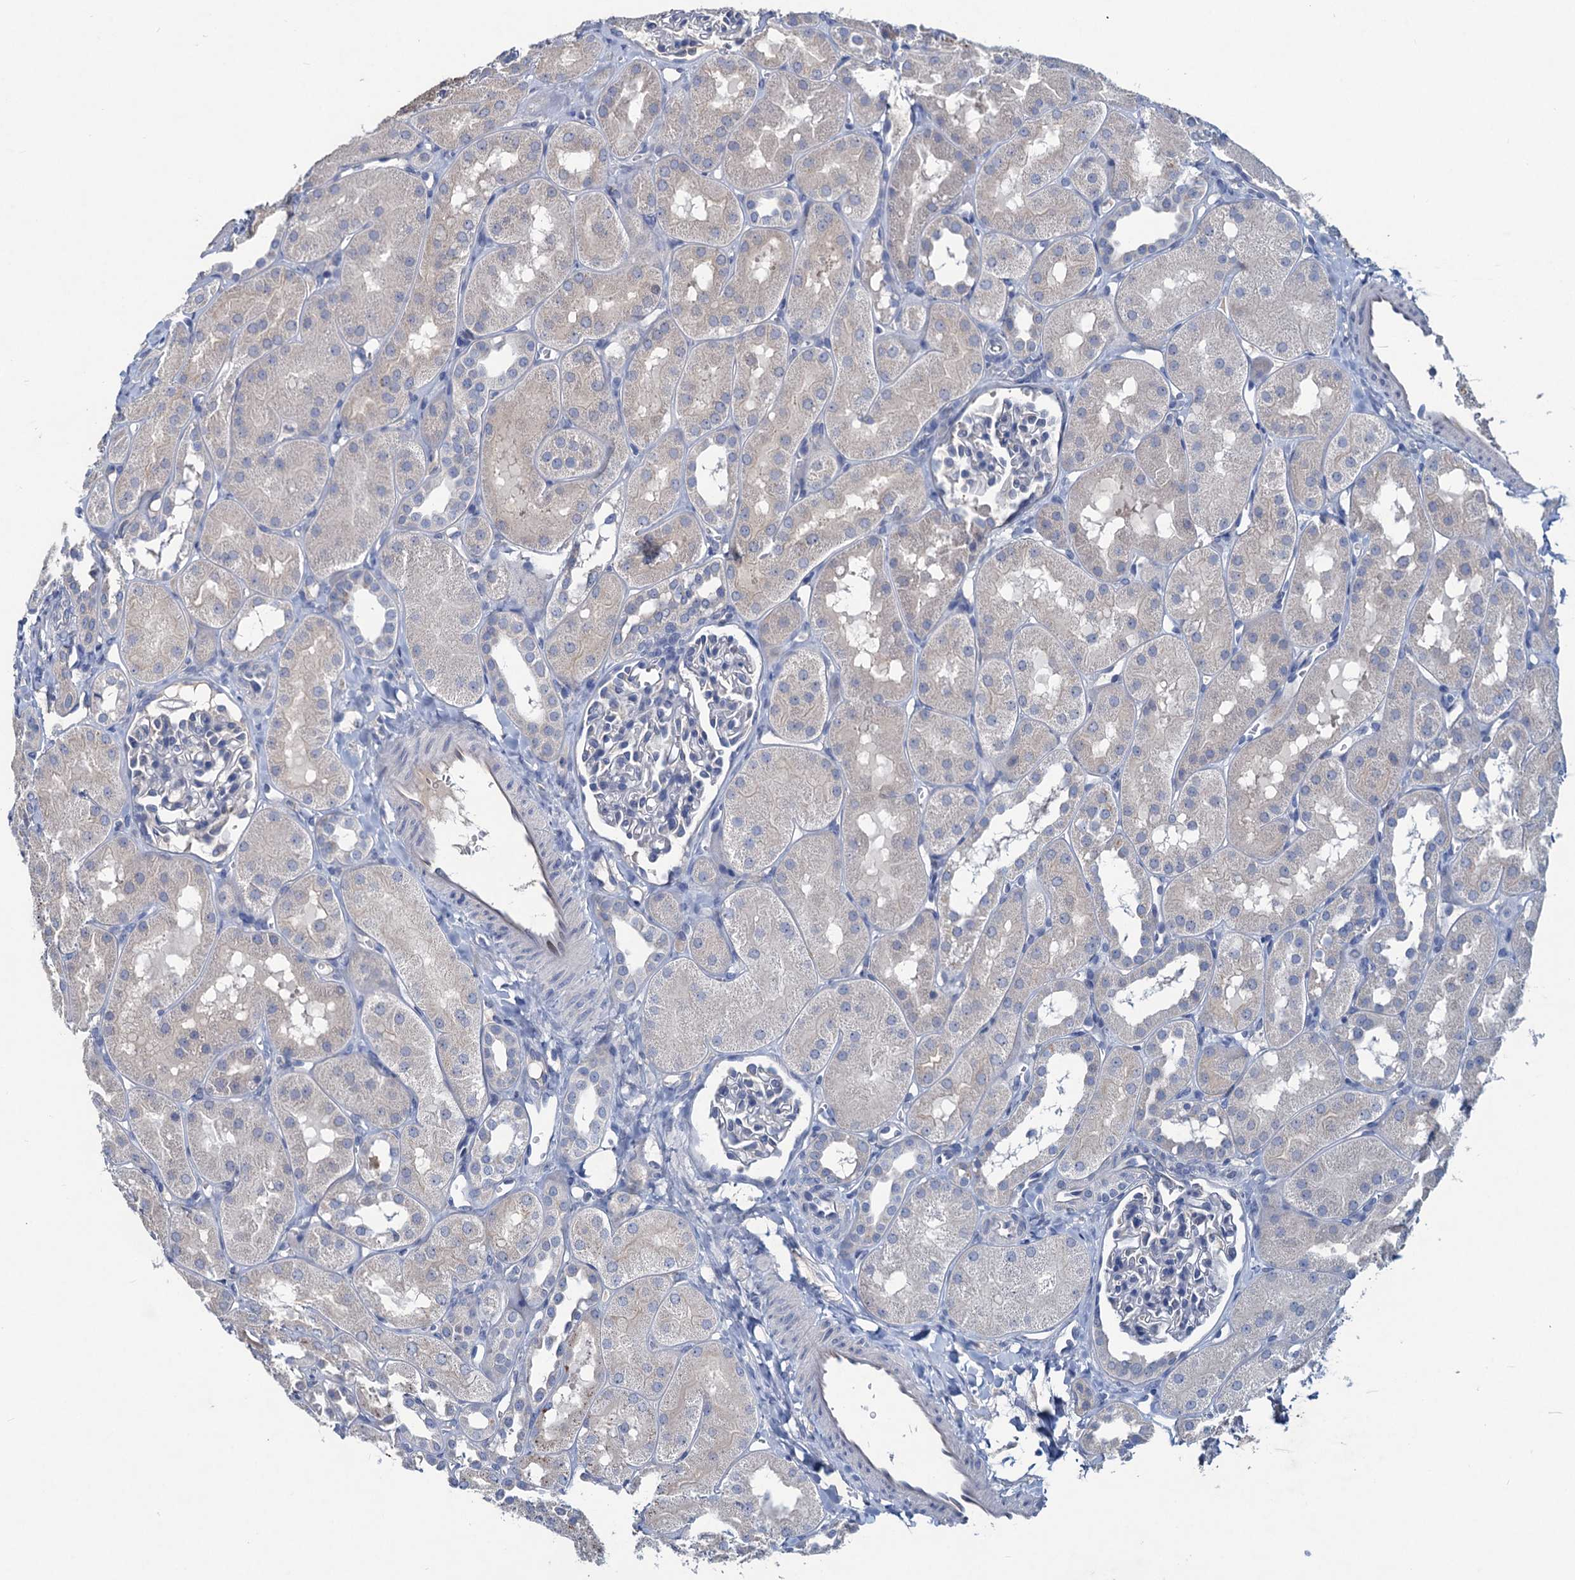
{"staining": {"intensity": "negative", "quantity": "none", "location": "none"}, "tissue": "kidney", "cell_type": "Cells in glomeruli", "image_type": "normal", "snomed": [{"axis": "morphology", "description": "Normal tissue, NOS"}, {"axis": "topography", "description": "Kidney"}, {"axis": "topography", "description": "Urinary bladder"}], "caption": "The photomicrograph demonstrates no significant staining in cells in glomeruli of kidney.", "gene": "RTKN2", "patient": {"sex": "male", "age": 16}}